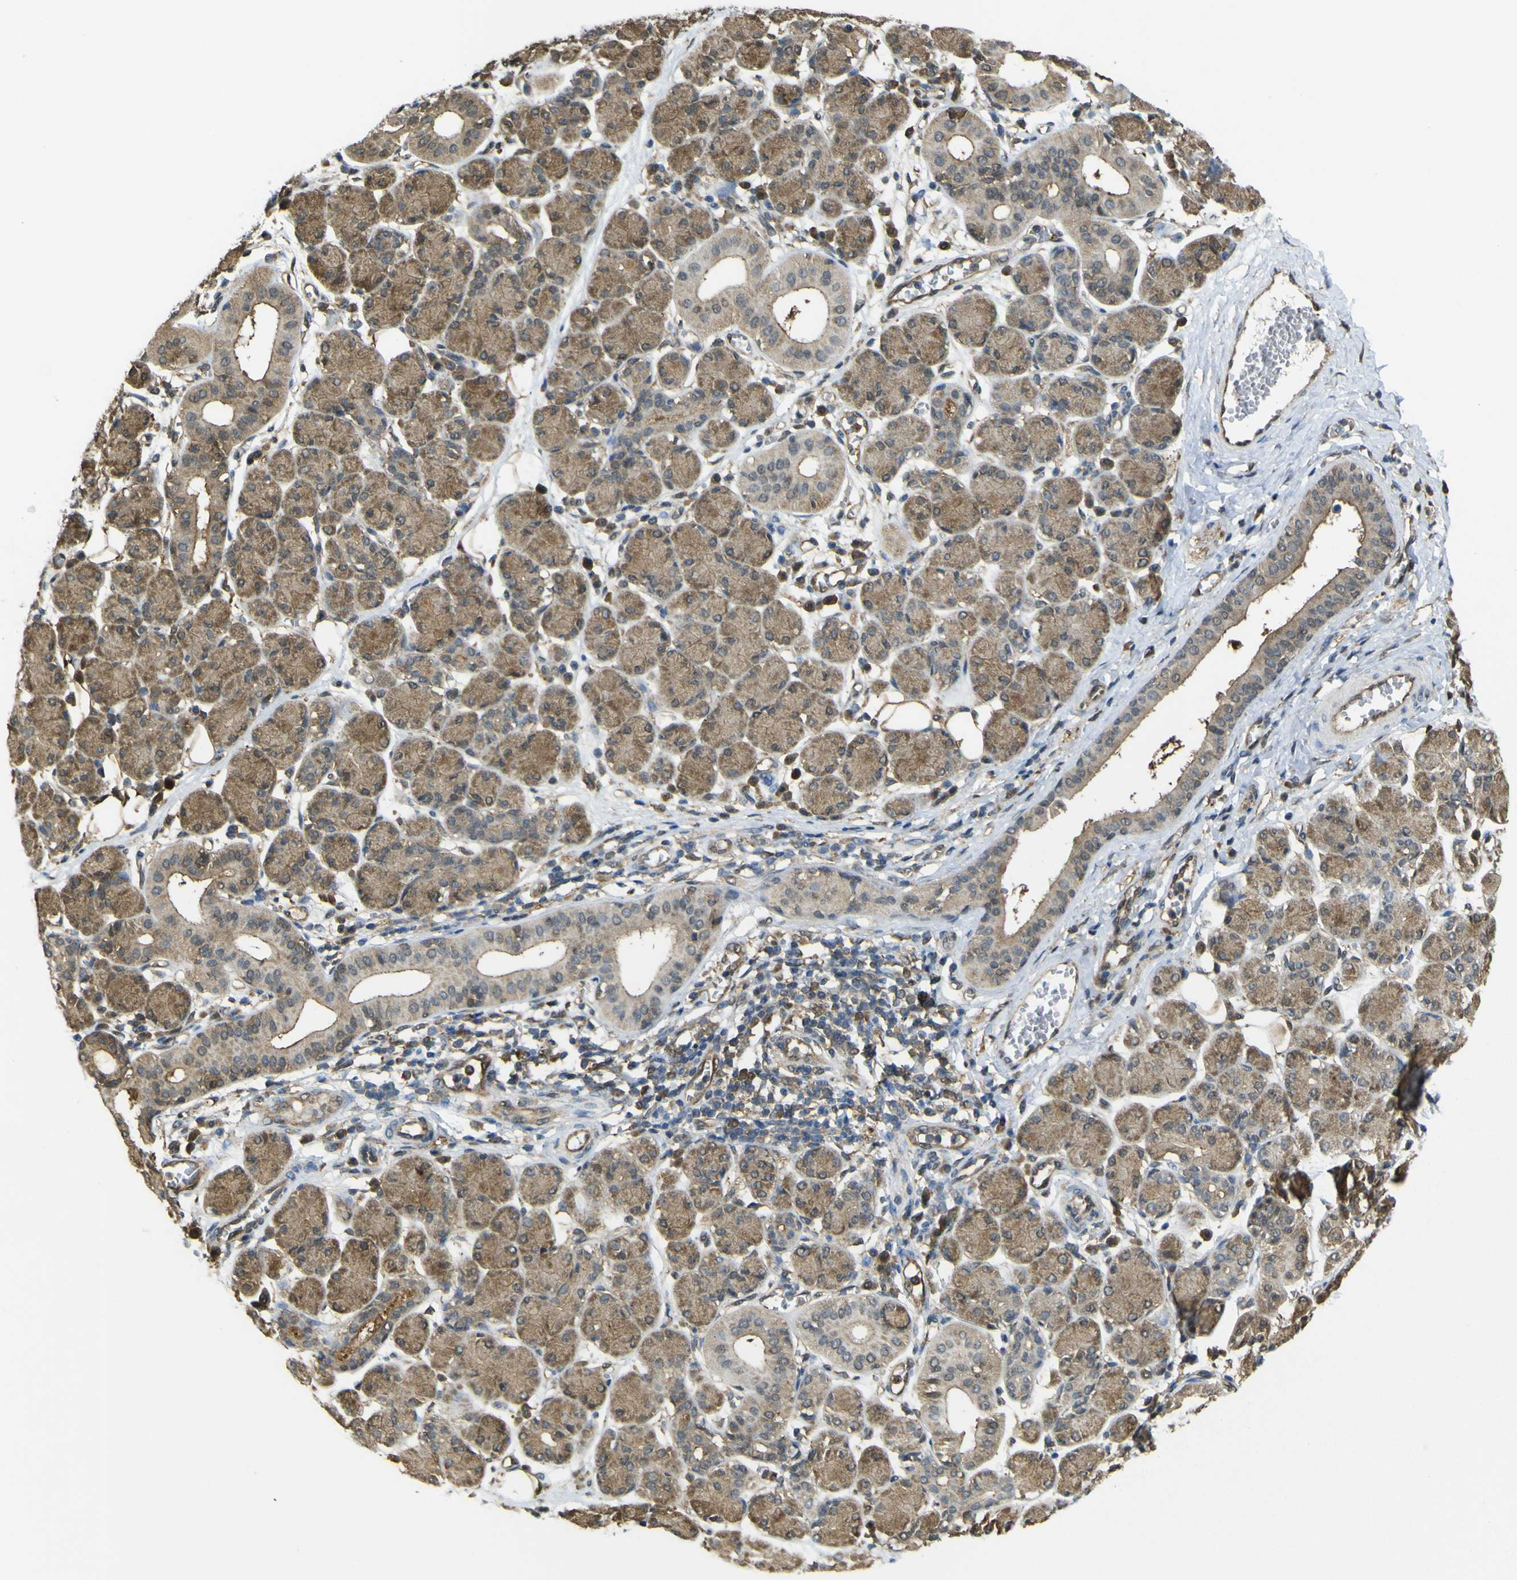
{"staining": {"intensity": "moderate", "quantity": ">75%", "location": "cytoplasmic/membranous"}, "tissue": "salivary gland", "cell_type": "Glandular cells", "image_type": "normal", "snomed": [{"axis": "morphology", "description": "Normal tissue, NOS"}, {"axis": "morphology", "description": "Inflammation, NOS"}, {"axis": "topography", "description": "Lymph node"}, {"axis": "topography", "description": "Salivary gland"}], "caption": "Protein analysis of benign salivary gland demonstrates moderate cytoplasmic/membranous staining in about >75% of glandular cells. The staining is performed using DAB brown chromogen to label protein expression. The nuclei are counter-stained blue using hematoxylin.", "gene": "YWHAG", "patient": {"sex": "male", "age": 3}}